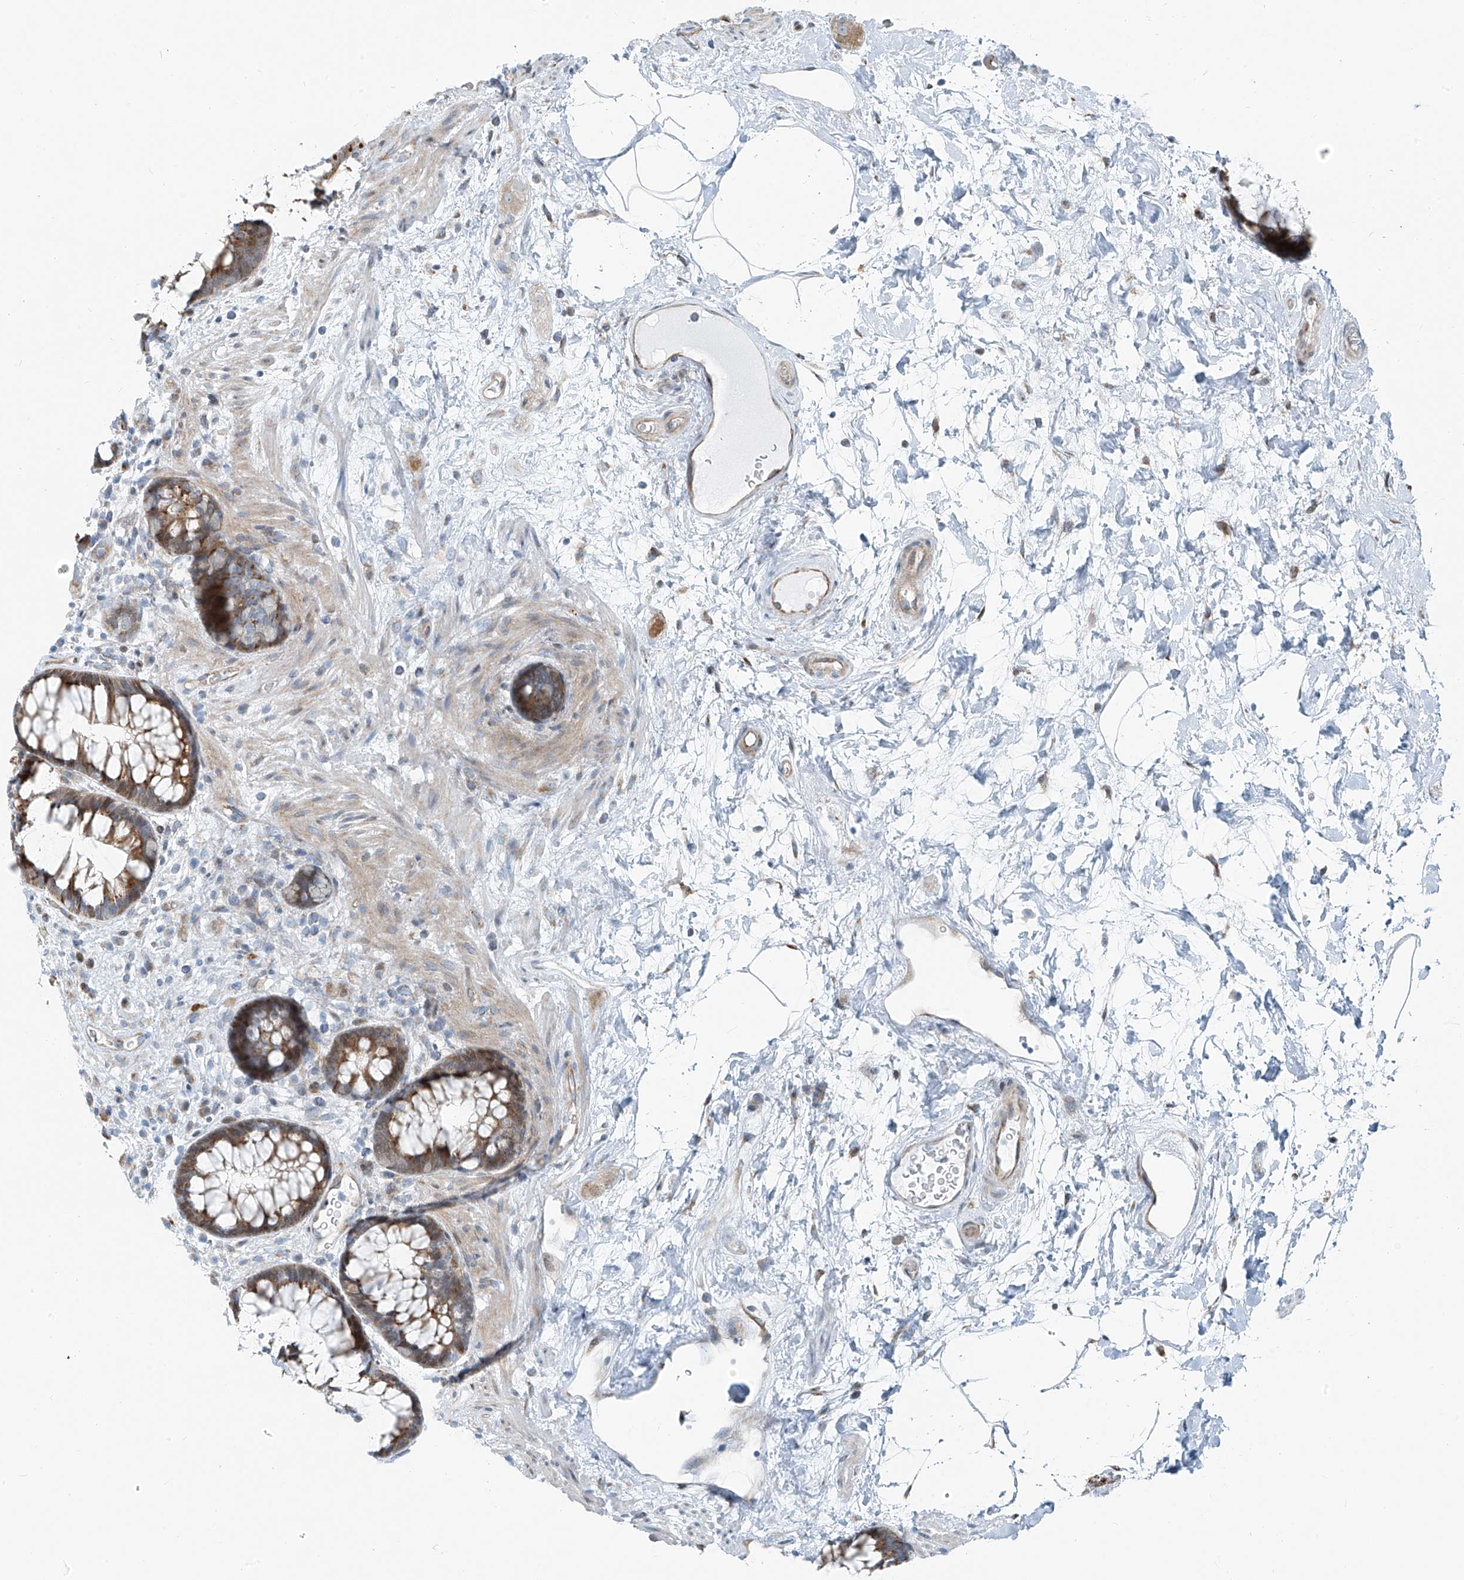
{"staining": {"intensity": "moderate", "quantity": ">75%", "location": "cytoplasmic/membranous"}, "tissue": "rectum", "cell_type": "Glandular cells", "image_type": "normal", "snomed": [{"axis": "morphology", "description": "Normal tissue, NOS"}, {"axis": "topography", "description": "Rectum"}], "caption": "An image of human rectum stained for a protein demonstrates moderate cytoplasmic/membranous brown staining in glandular cells.", "gene": "HIC2", "patient": {"sex": "male", "age": 51}}